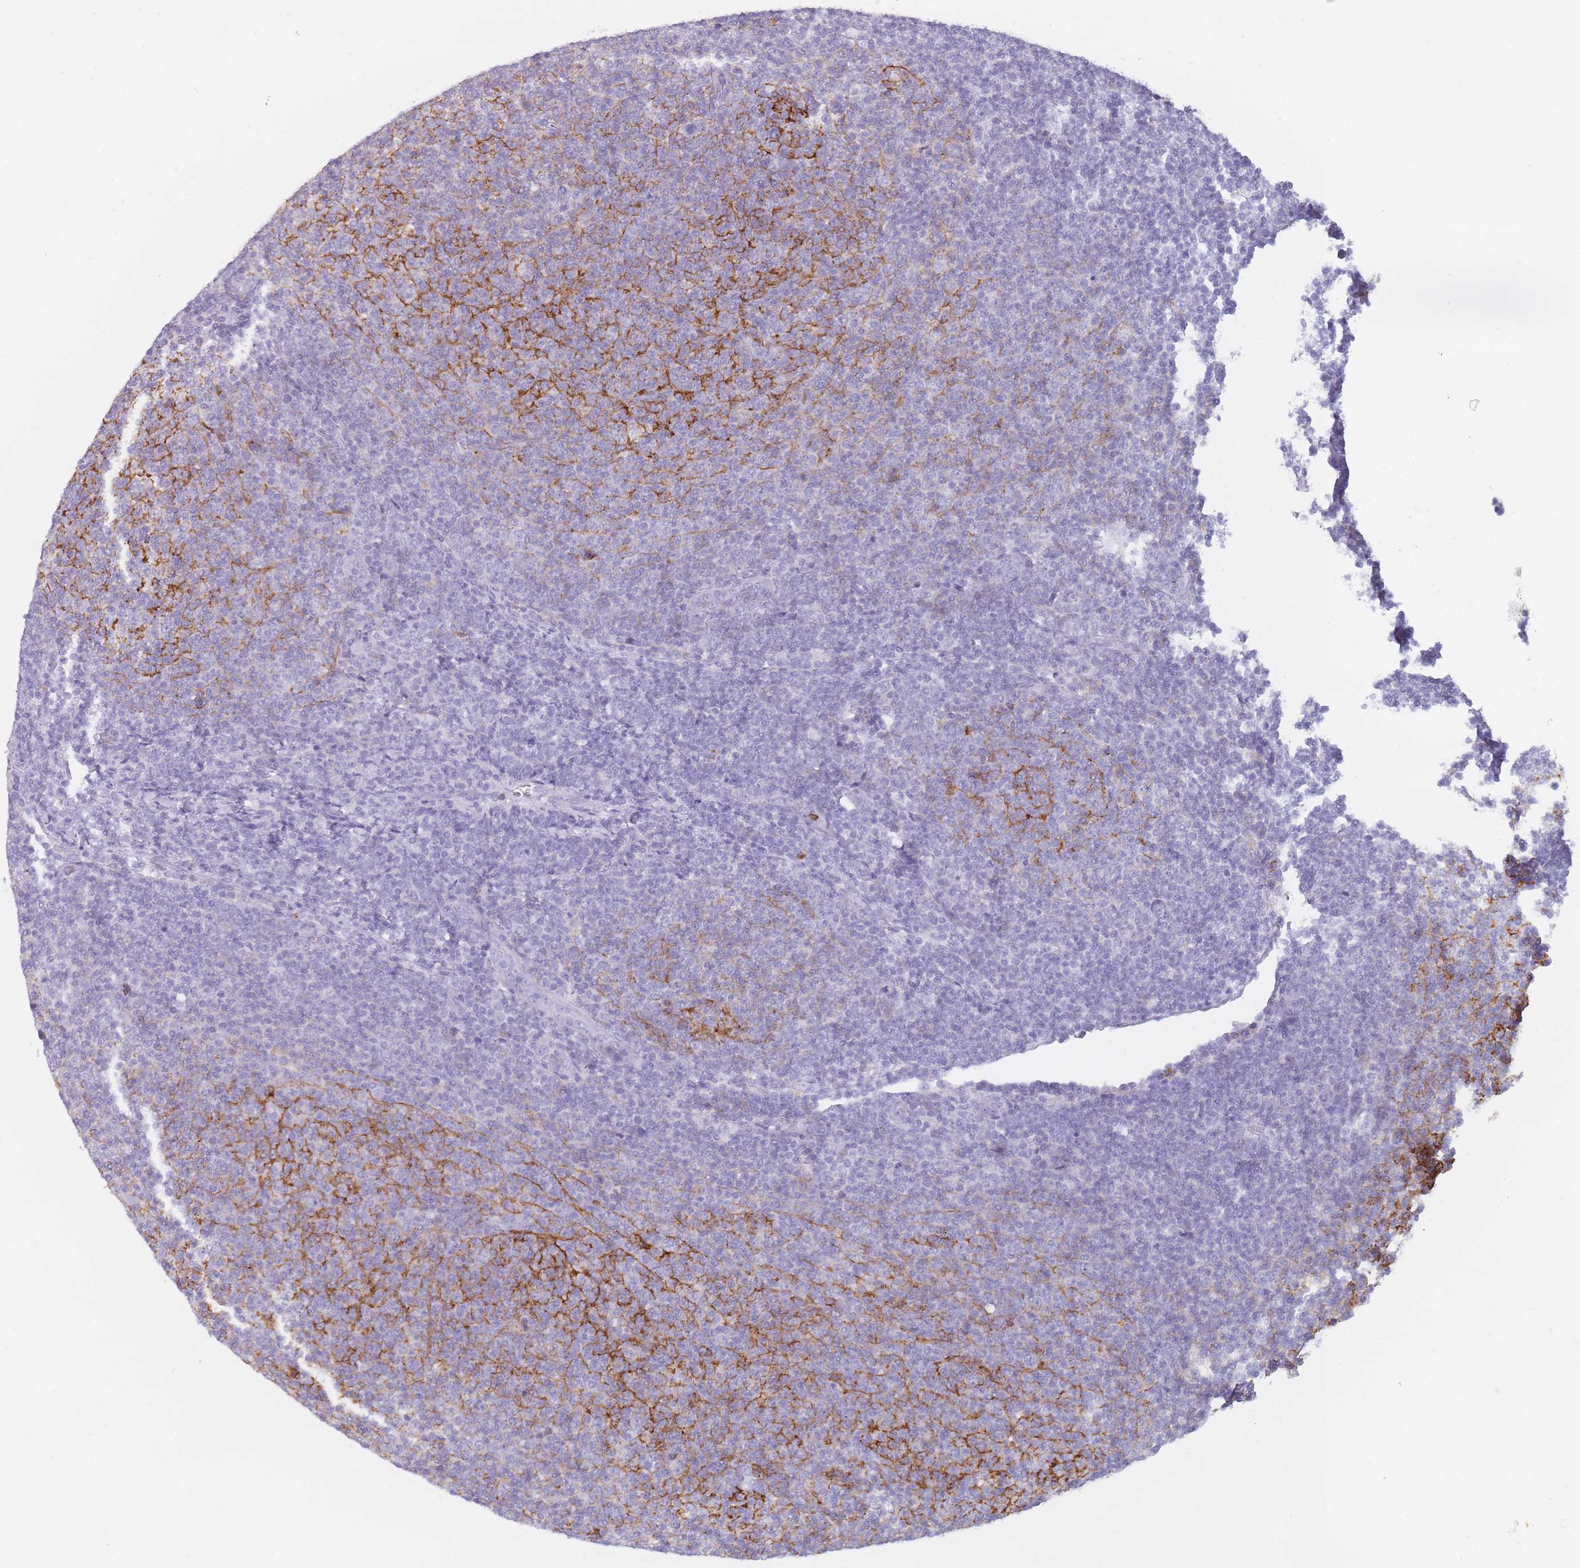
{"staining": {"intensity": "negative", "quantity": "none", "location": "none"}, "tissue": "lymphoma", "cell_type": "Tumor cells", "image_type": "cancer", "snomed": [{"axis": "morphology", "description": "Malignant lymphoma, non-Hodgkin's type, Low grade"}, {"axis": "topography", "description": "Lymph node"}], "caption": "Tumor cells show no significant positivity in lymphoma.", "gene": "CR1L", "patient": {"sex": "male", "age": 66}}